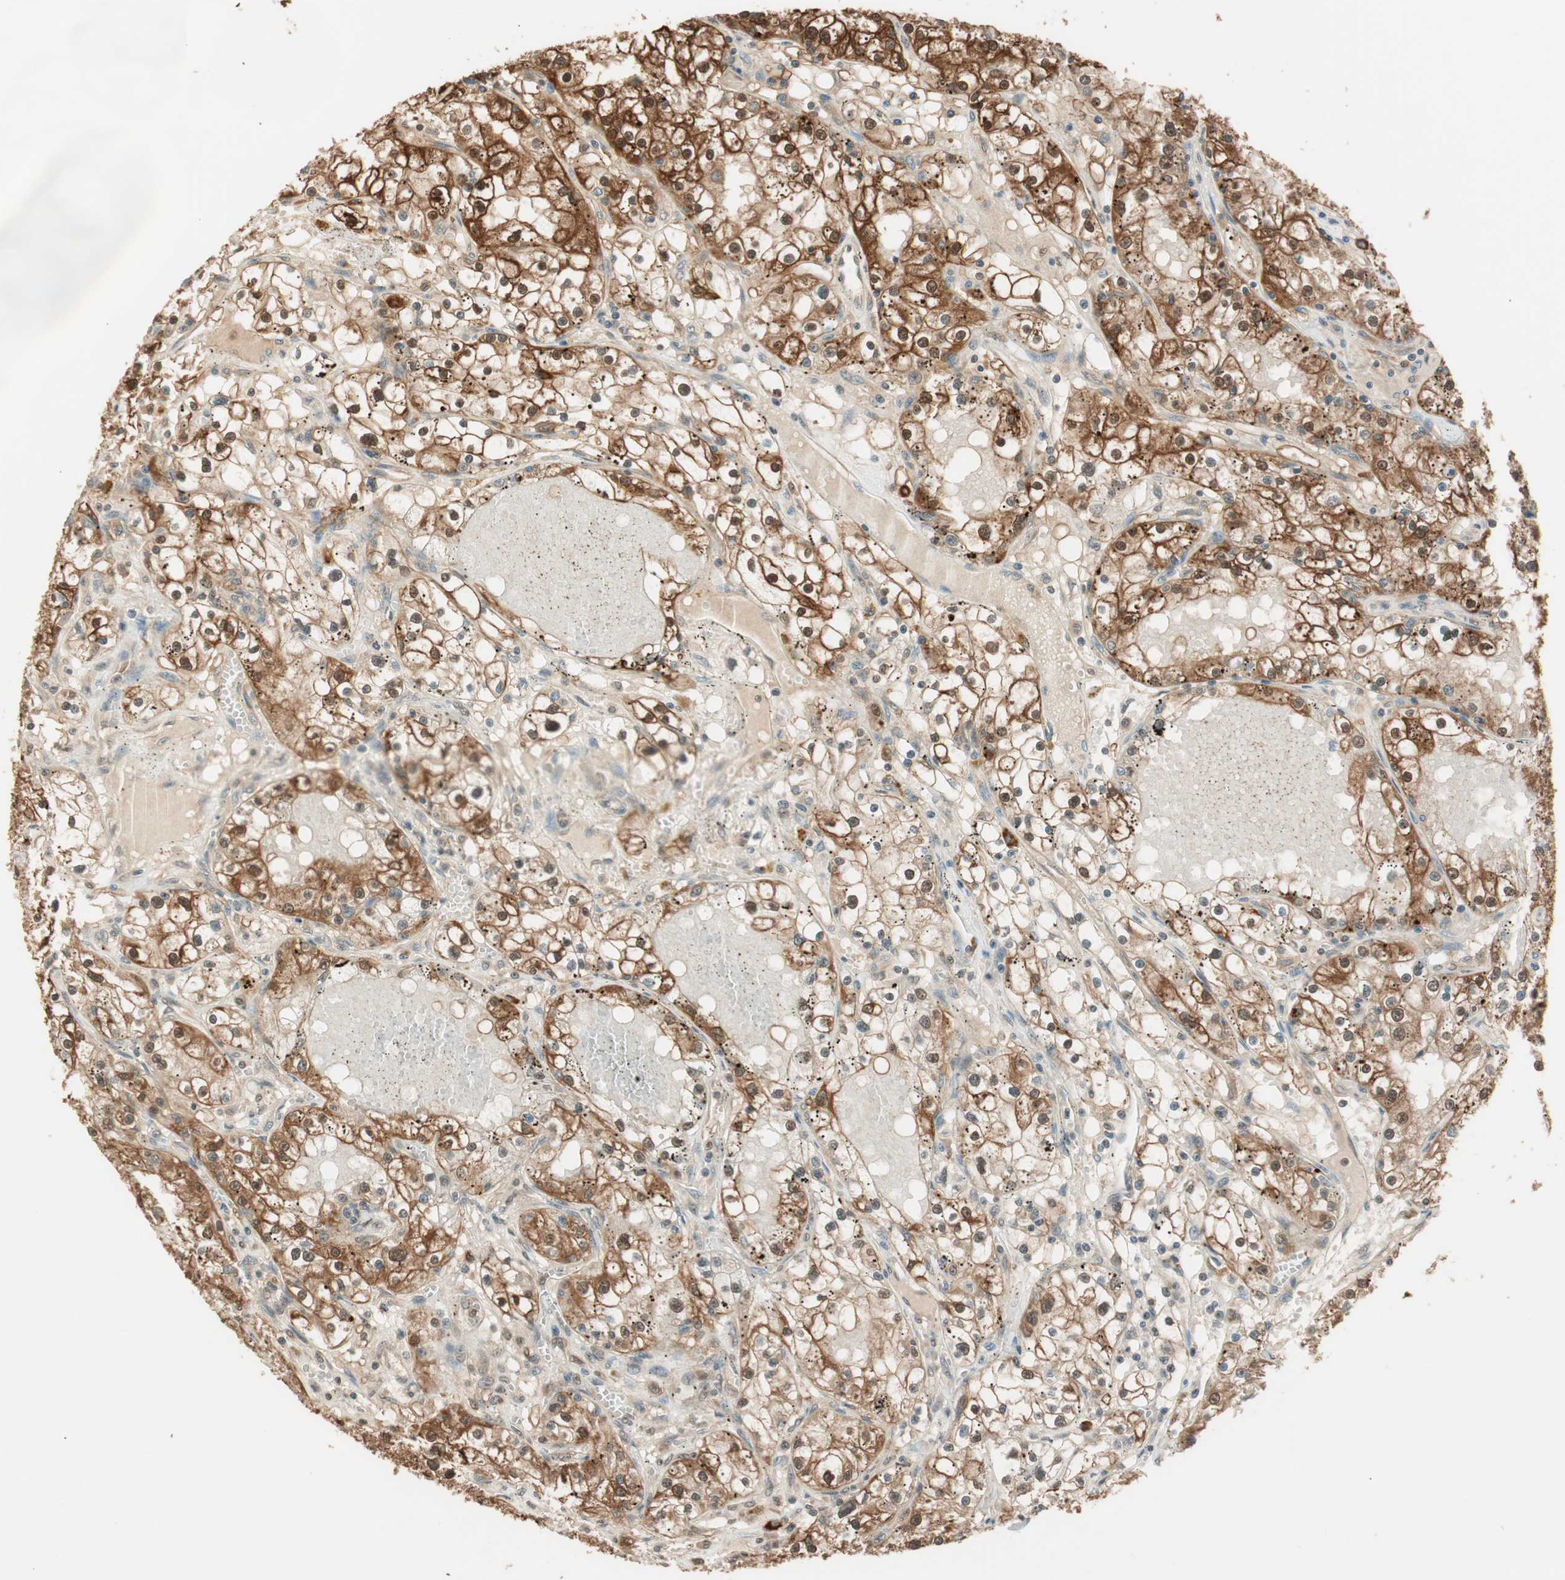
{"staining": {"intensity": "strong", "quantity": ">75%", "location": "cytoplasmic/membranous,nuclear"}, "tissue": "renal cancer", "cell_type": "Tumor cells", "image_type": "cancer", "snomed": [{"axis": "morphology", "description": "Adenocarcinoma, NOS"}, {"axis": "topography", "description": "Kidney"}], "caption": "Renal adenocarcinoma stained with immunohistochemistry (IHC) exhibits strong cytoplasmic/membranous and nuclear staining in approximately >75% of tumor cells.", "gene": "ZNF443", "patient": {"sex": "male", "age": 56}}